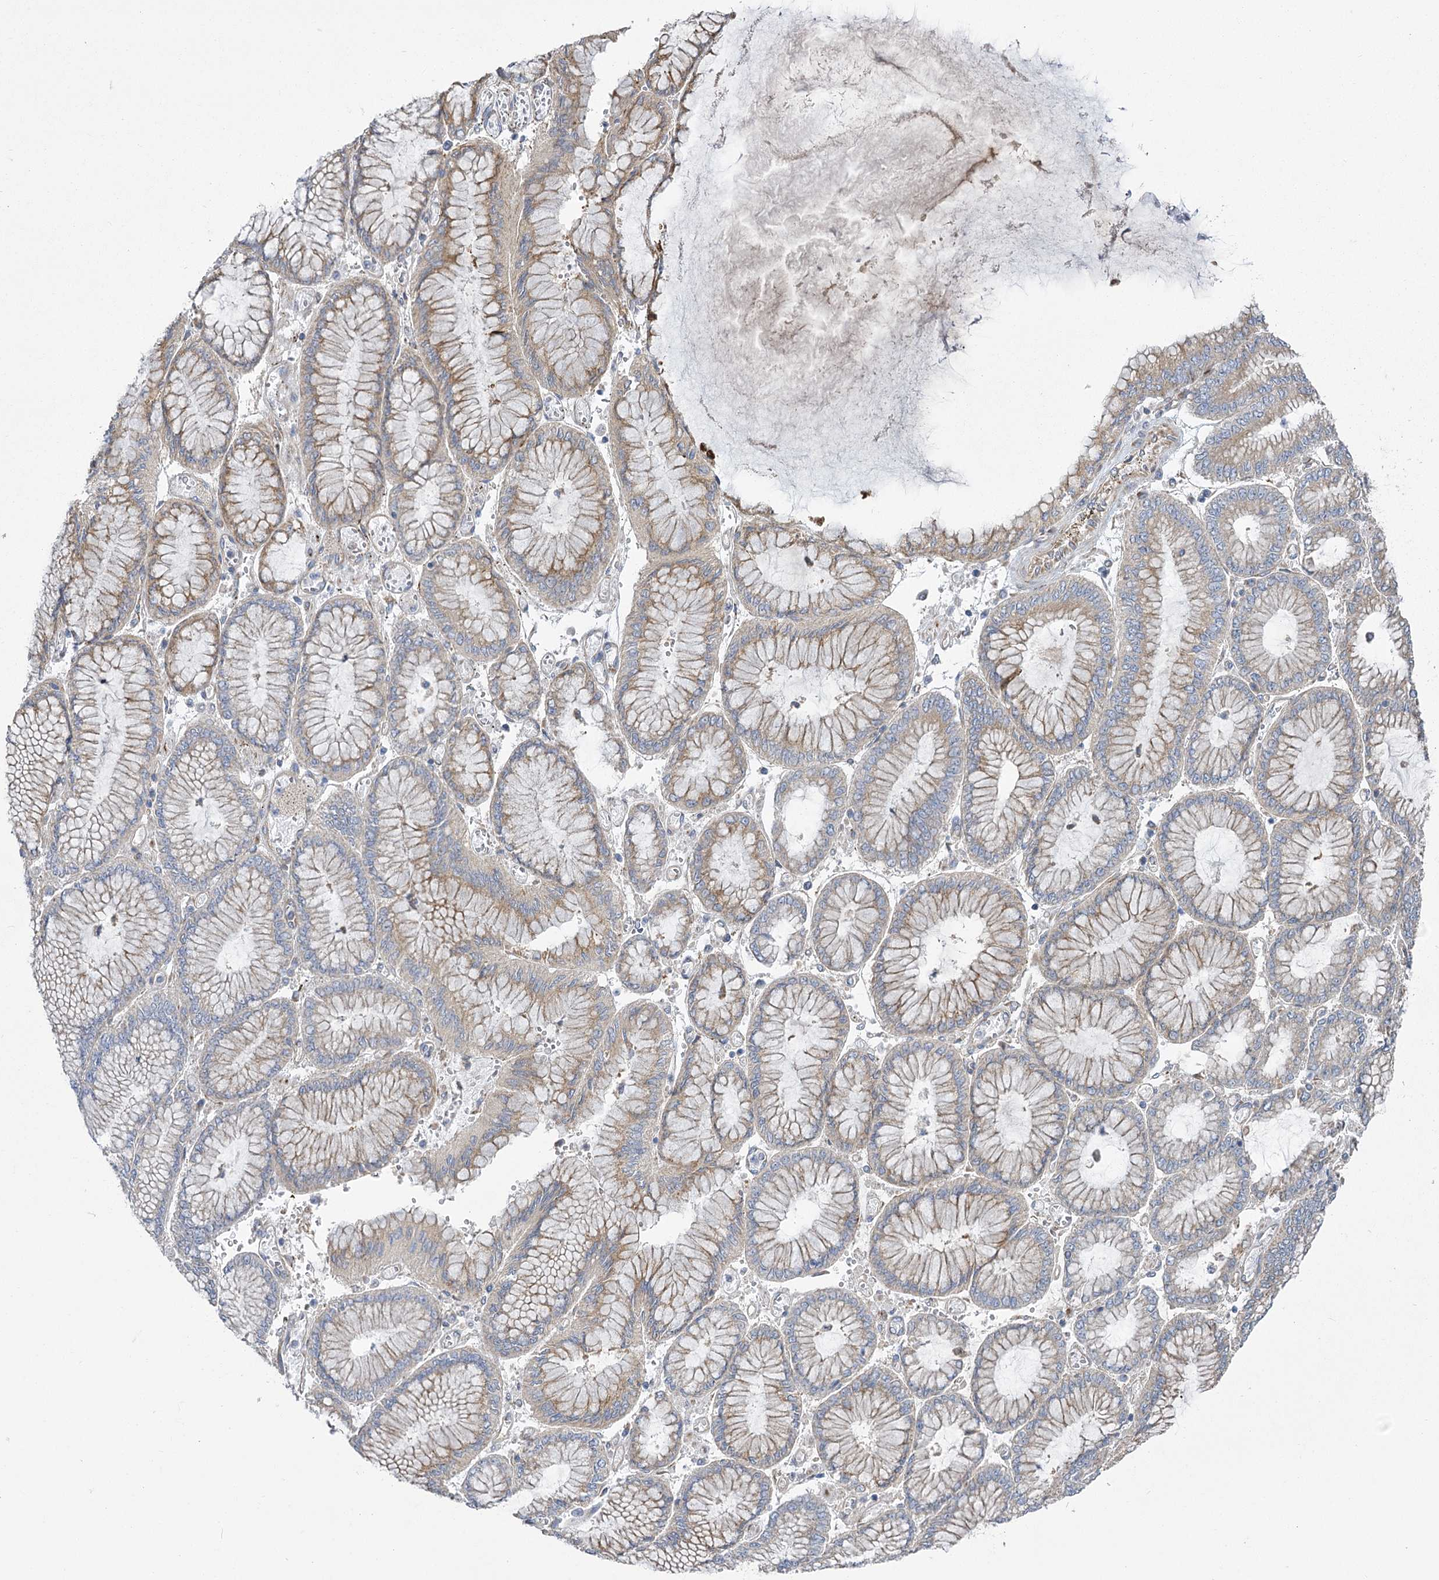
{"staining": {"intensity": "weak", "quantity": "25%-75%", "location": "cytoplasmic/membranous"}, "tissue": "stomach cancer", "cell_type": "Tumor cells", "image_type": "cancer", "snomed": [{"axis": "morphology", "description": "Adenocarcinoma, NOS"}, {"axis": "topography", "description": "Stomach"}], "caption": "Immunohistochemistry histopathology image of human adenocarcinoma (stomach) stained for a protein (brown), which reveals low levels of weak cytoplasmic/membranous staining in about 25%-75% of tumor cells.", "gene": "RMDN2", "patient": {"sex": "male", "age": 76}}